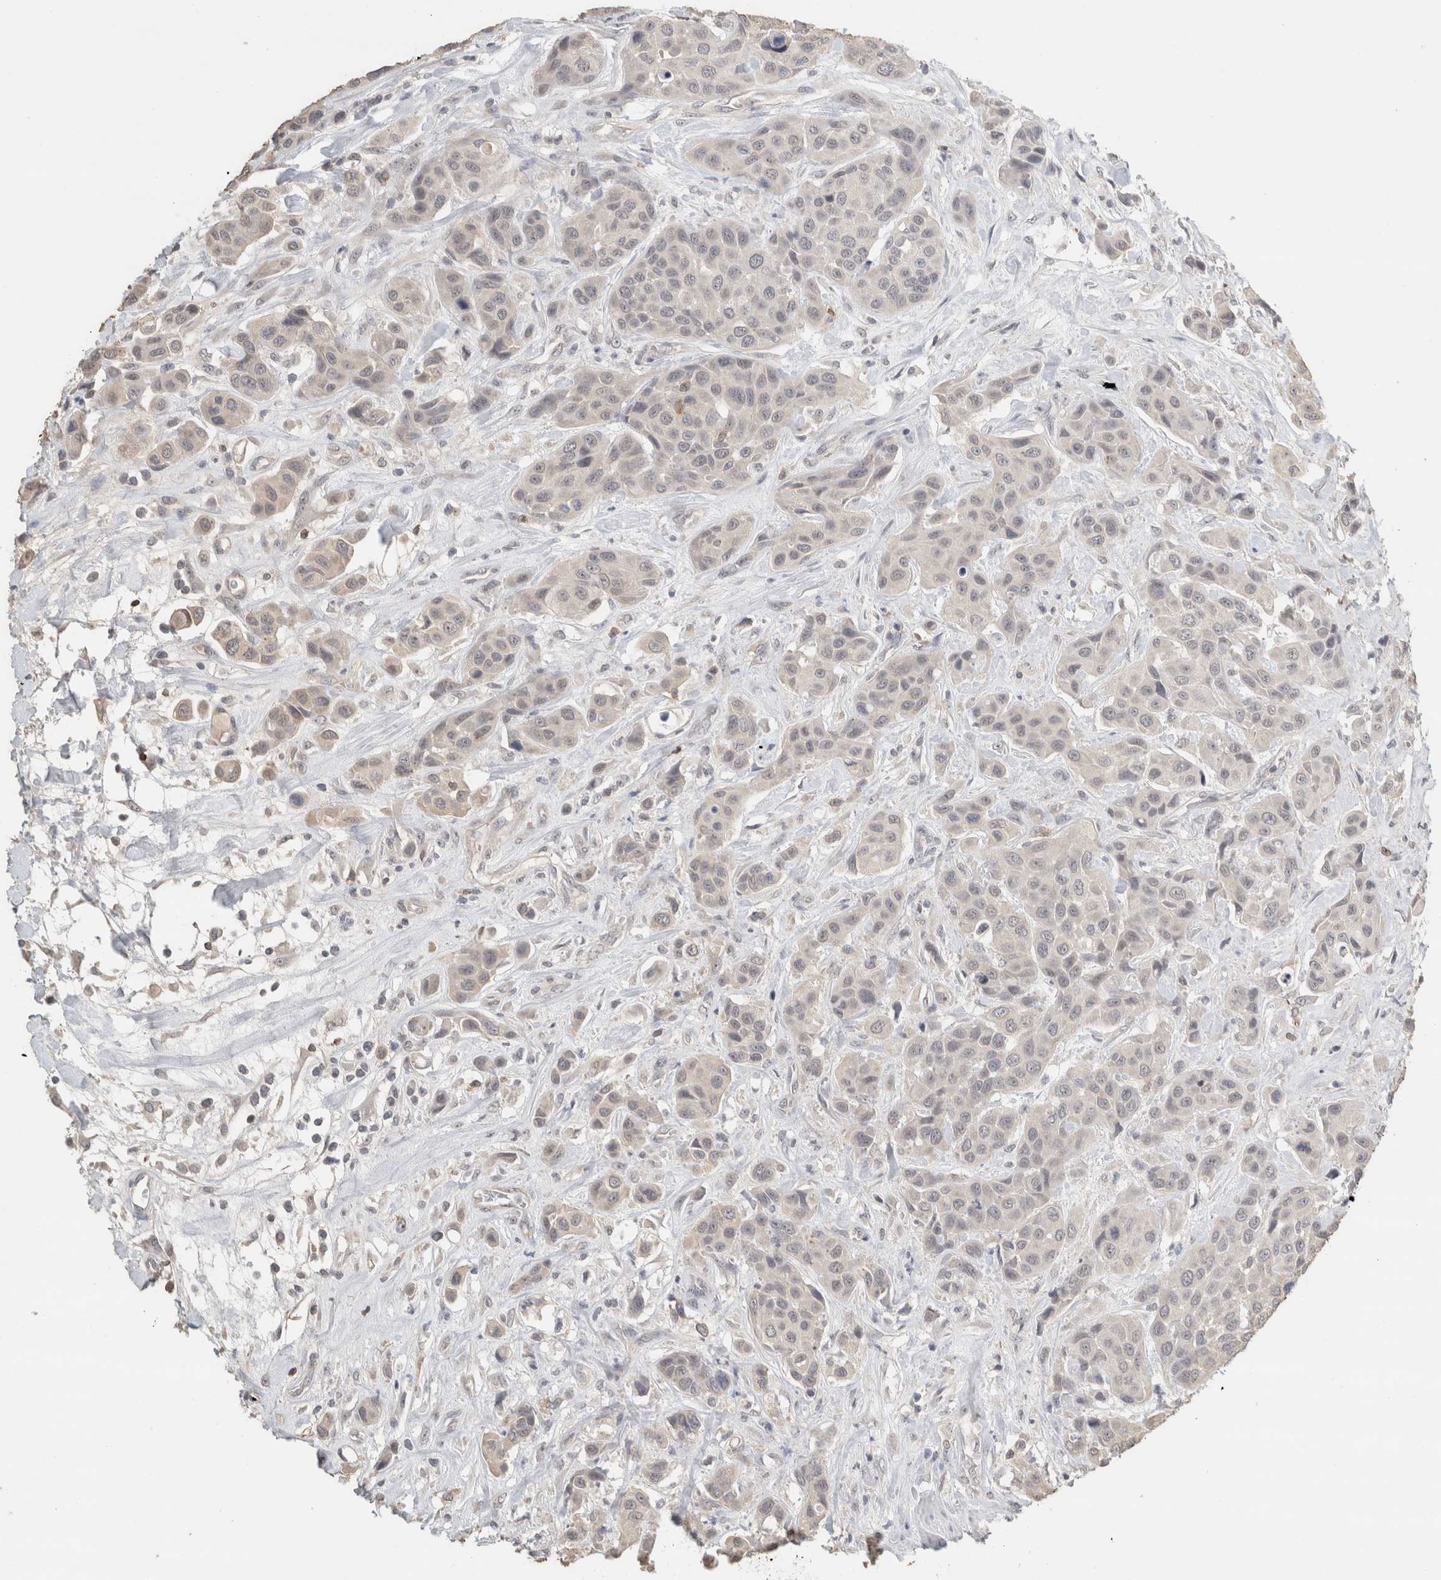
{"staining": {"intensity": "negative", "quantity": "none", "location": "none"}, "tissue": "urothelial cancer", "cell_type": "Tumor cells", "image_type": "cancer", "snomed": [{"axis": "morphology", "description": "Urothelial carcinoma, High grade"}, {"axis": "topography", "description": "Urinary bladder"}], "caption": "Immunohistochemistry (IHC) histopathology image of human urothelial cancer stained for a protein (brown), which exhibits no staining in tumor cells. Nuclei are stained in blue.", "gene": "TRAT1", "patient": {"sex": "male", "age": 50}}